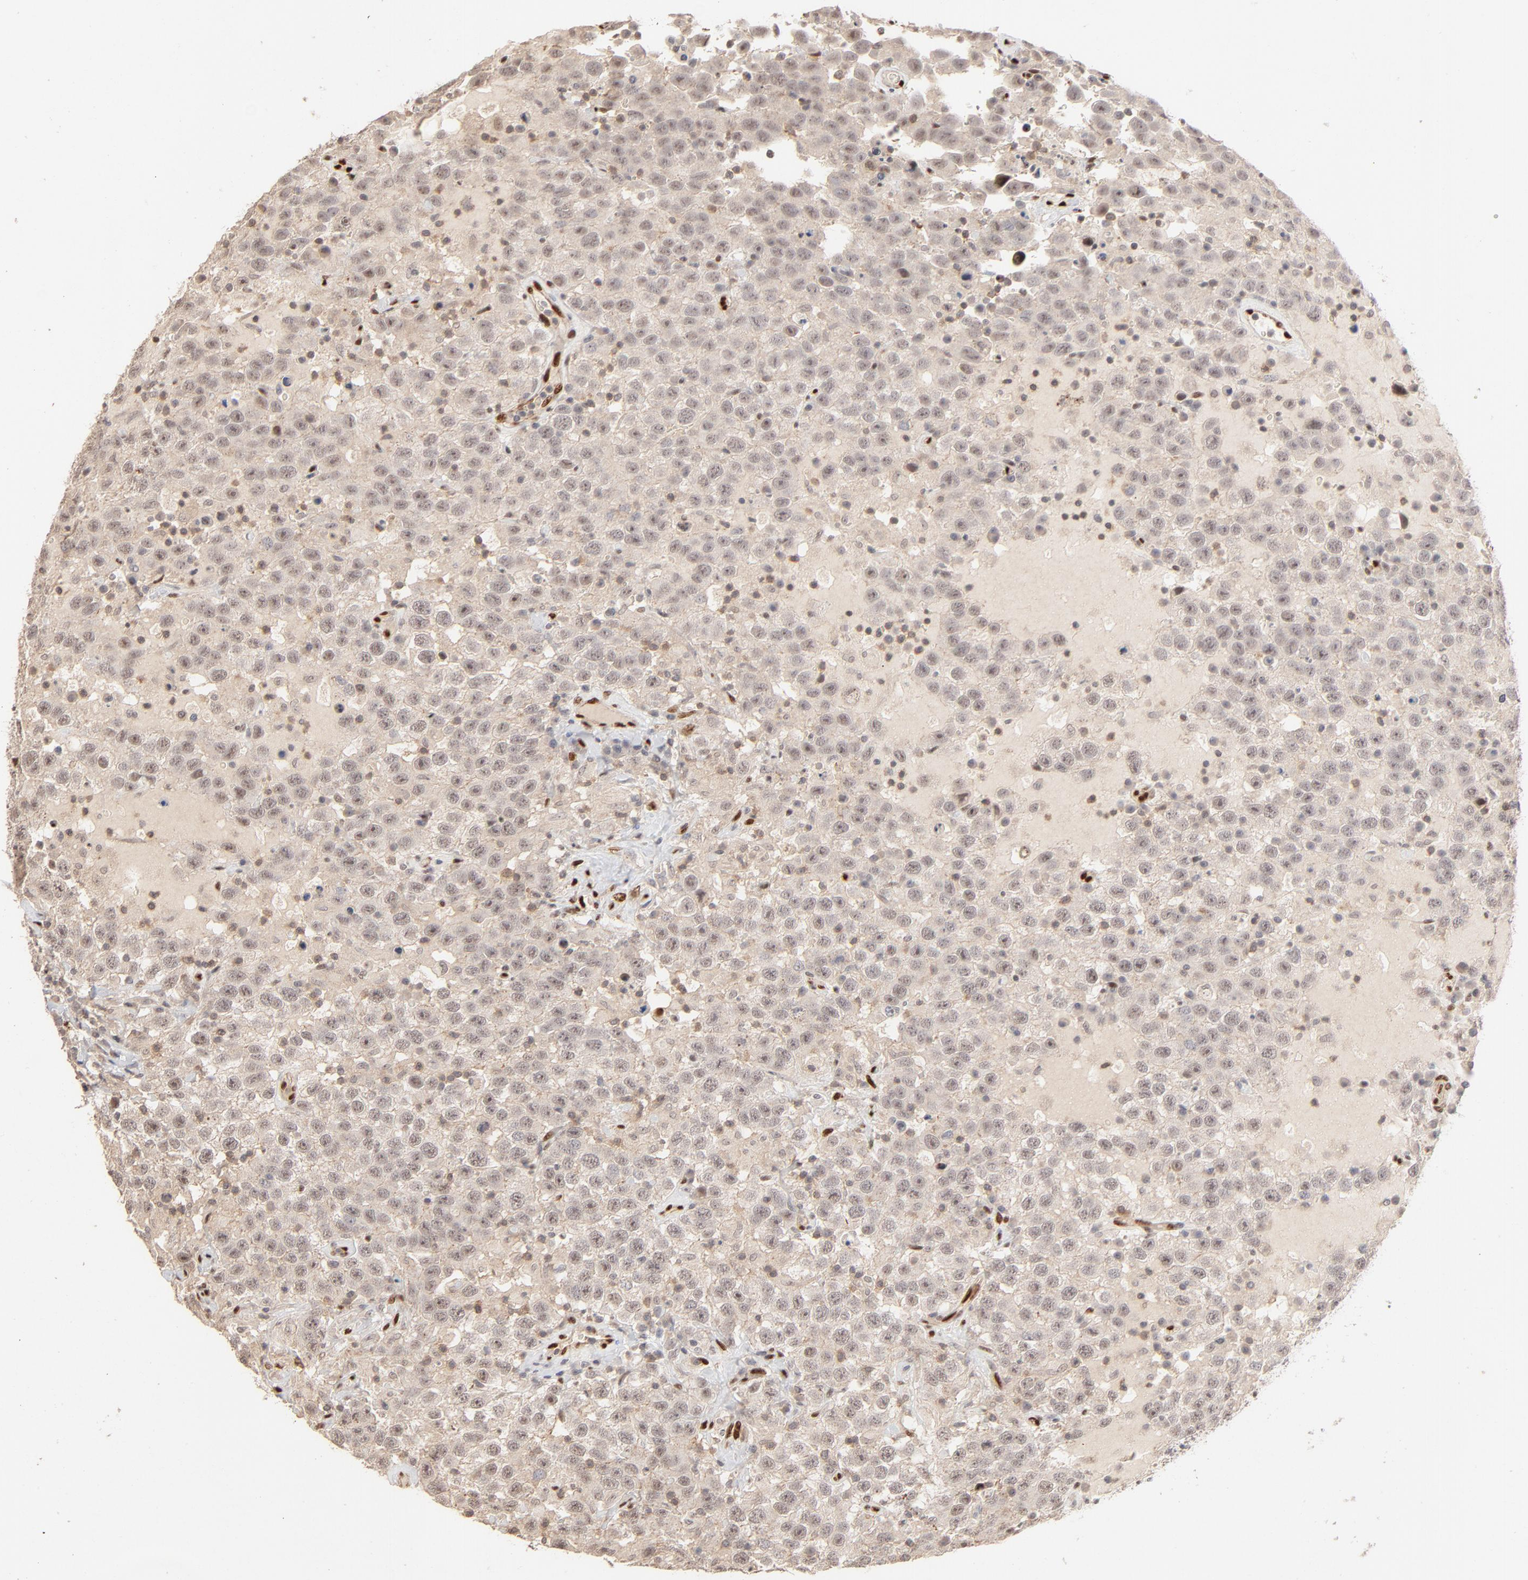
{"staining": {"intensity": "weak", "quantity": "<25%", "location": "nuclear"}, "tissue": "testis cancer", "cell_type": "Tumor cells", "image_type": "cancer", "snomed": [{"axis": "morphology", "description": "Seminoma, NOS"}, {"axis": "topography", "description": "Testis"}], "caption": "Human testis cancer stained for a protein using immunohistochemistry (IHC) demonstrates no positivity in tumor cells.", "gene": "NFIB", "patient": {"sex": "male", "age": 41}}